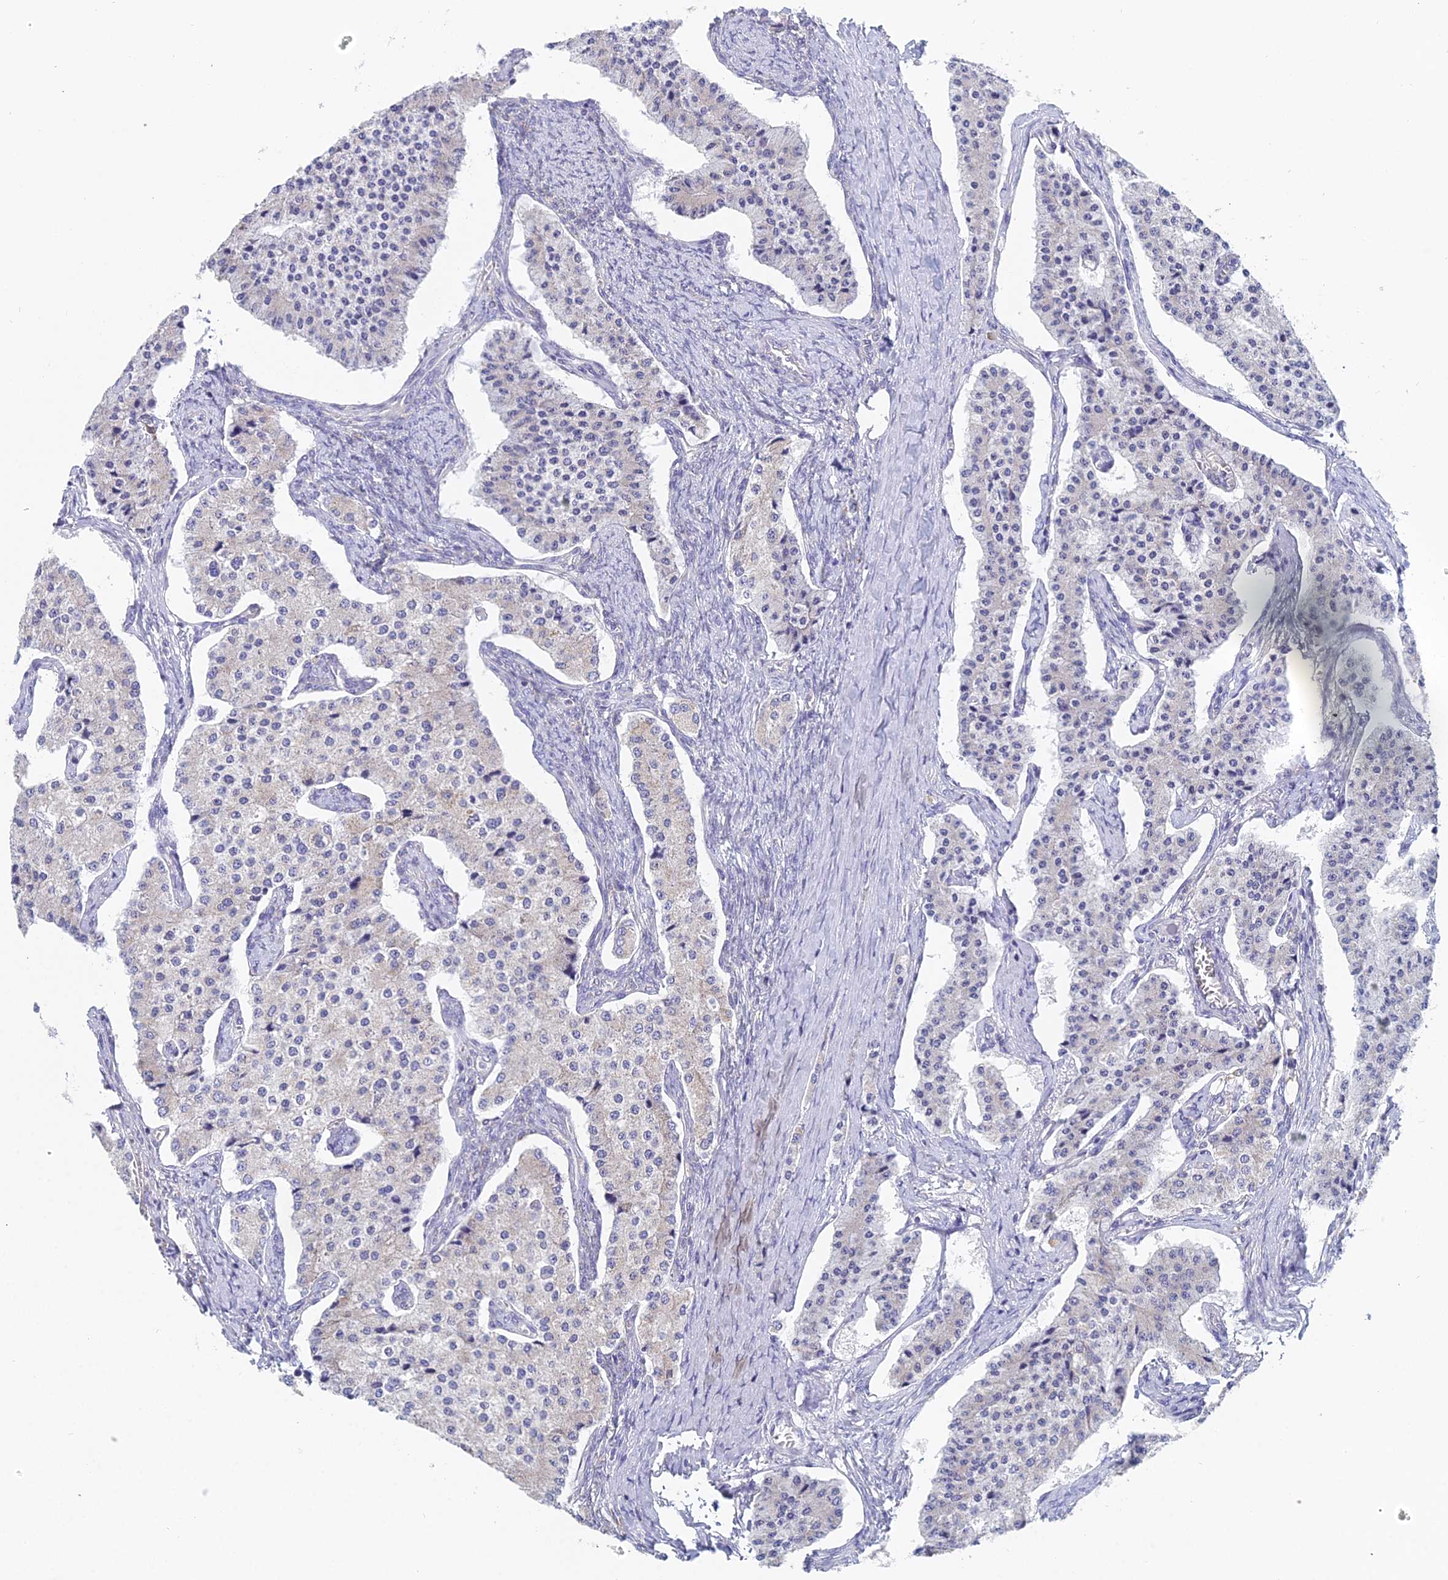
{"staining": {"intensity": "negative", "quantity": "none", "location": "none"}, "tissue": "carcinoid", "cell_type": "Tumor cells", "image_type": "cancer", "snomed": [{"axis": "morphology", "description": "Carcinoid, malignant, NOS"}, {"axis": "topography", "description": "Colon"}], "caption": "There is no significant positivity in tumor cells of malignant carcinoid.", "gene": "CRACR2B", "patient": {"sex": "female", "age": 52}}